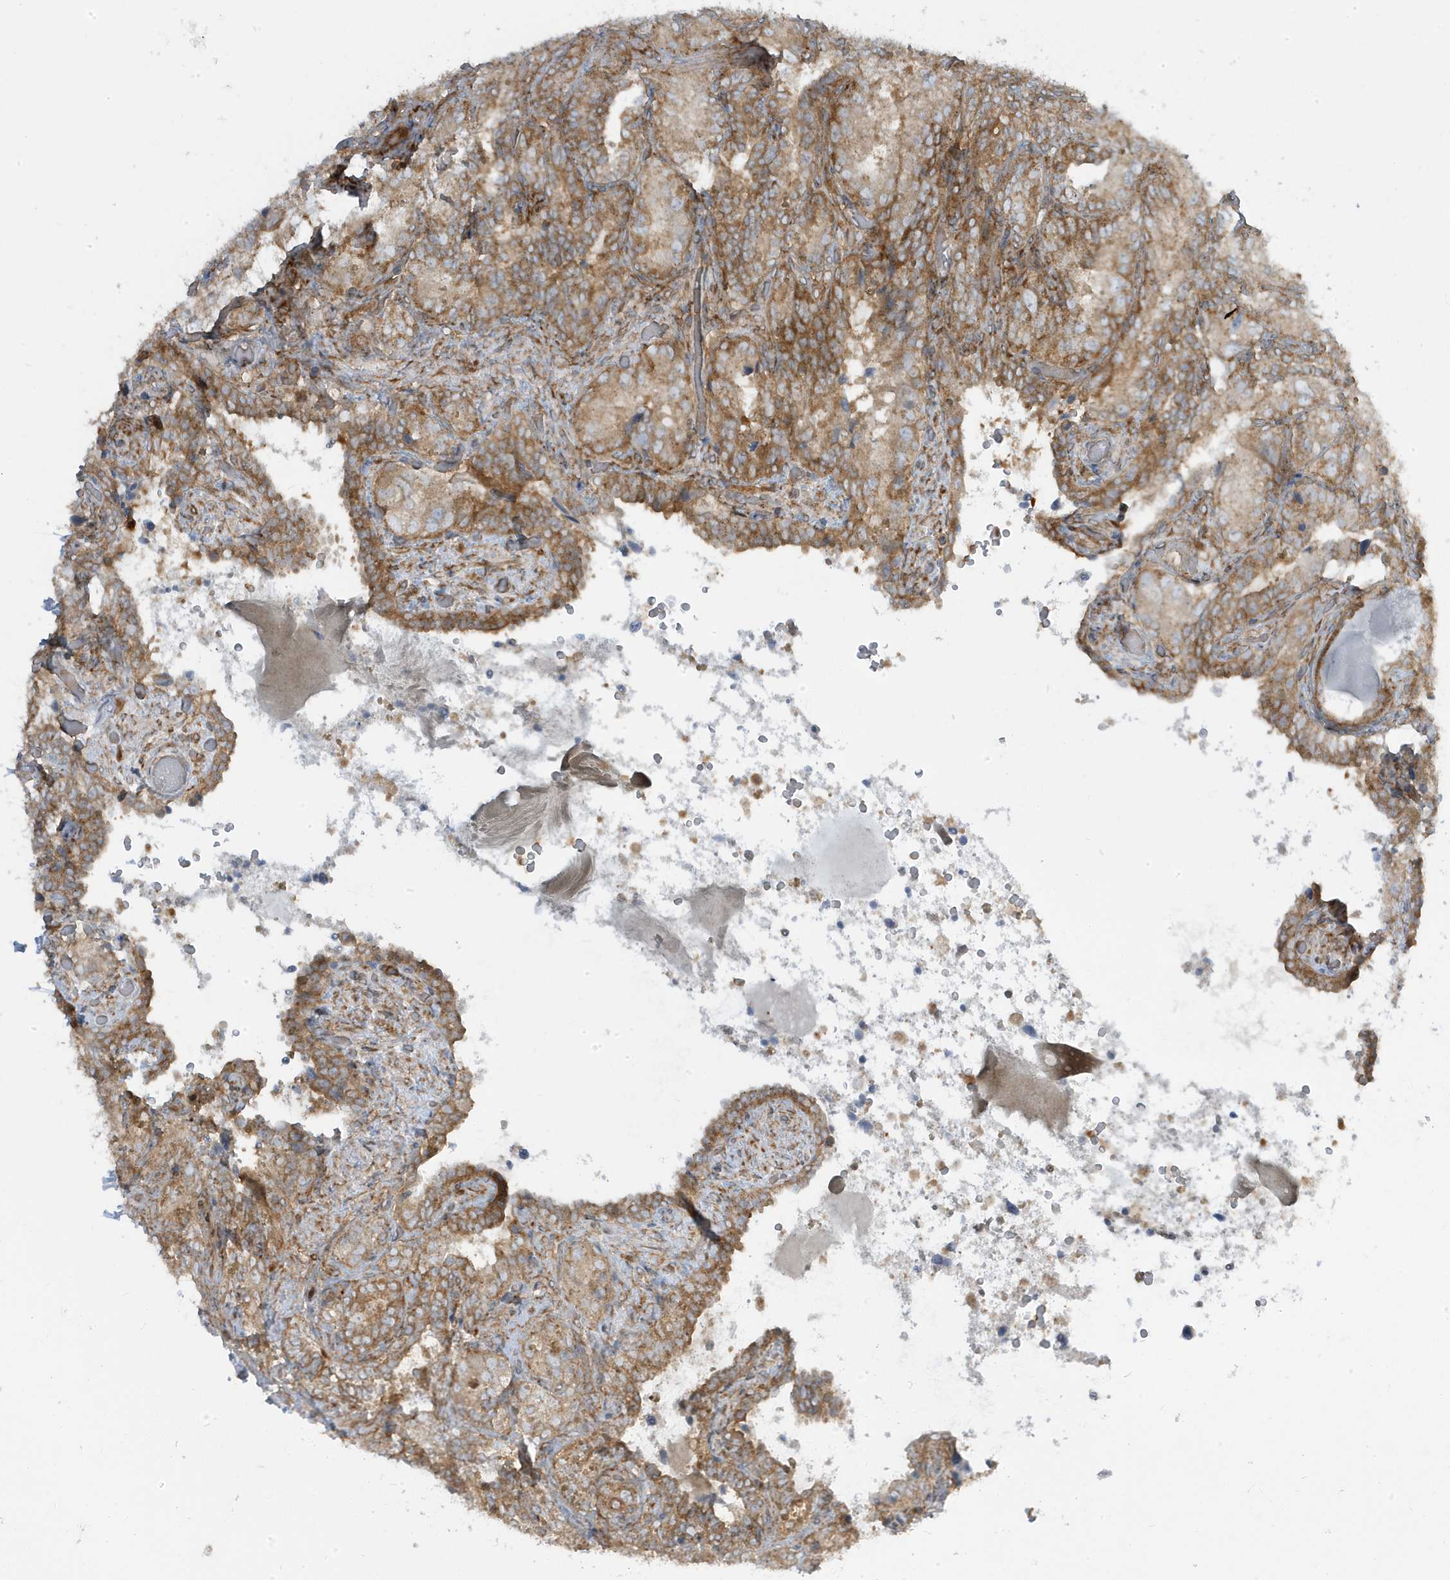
{"staining": {"intensity": "moderate", "quantity": "25%-75%", "location": "cytoplasmic/membranous"}, "tissue": "seminal vesicle", "cell_type": "Glandular cells", "image_type": "normal", "snomed": [{"axis": "morphology", "description": "Normal tissue, NOS"}, {"axis": "topography", "description": "Seminal veicle"}, {"axis": "topography", "description": "Peripheral nerve tissue"}], "caption": "Immunohistochemistry histopathology image of normal human seminal vesicle stained for a protein (brown), which shows medium levels of moderate cytoplasmic/membranous positivity in about 25%-75% of glandular cells.", "gene": "STAM", "patient": {"sex": "male", "age": 67}}